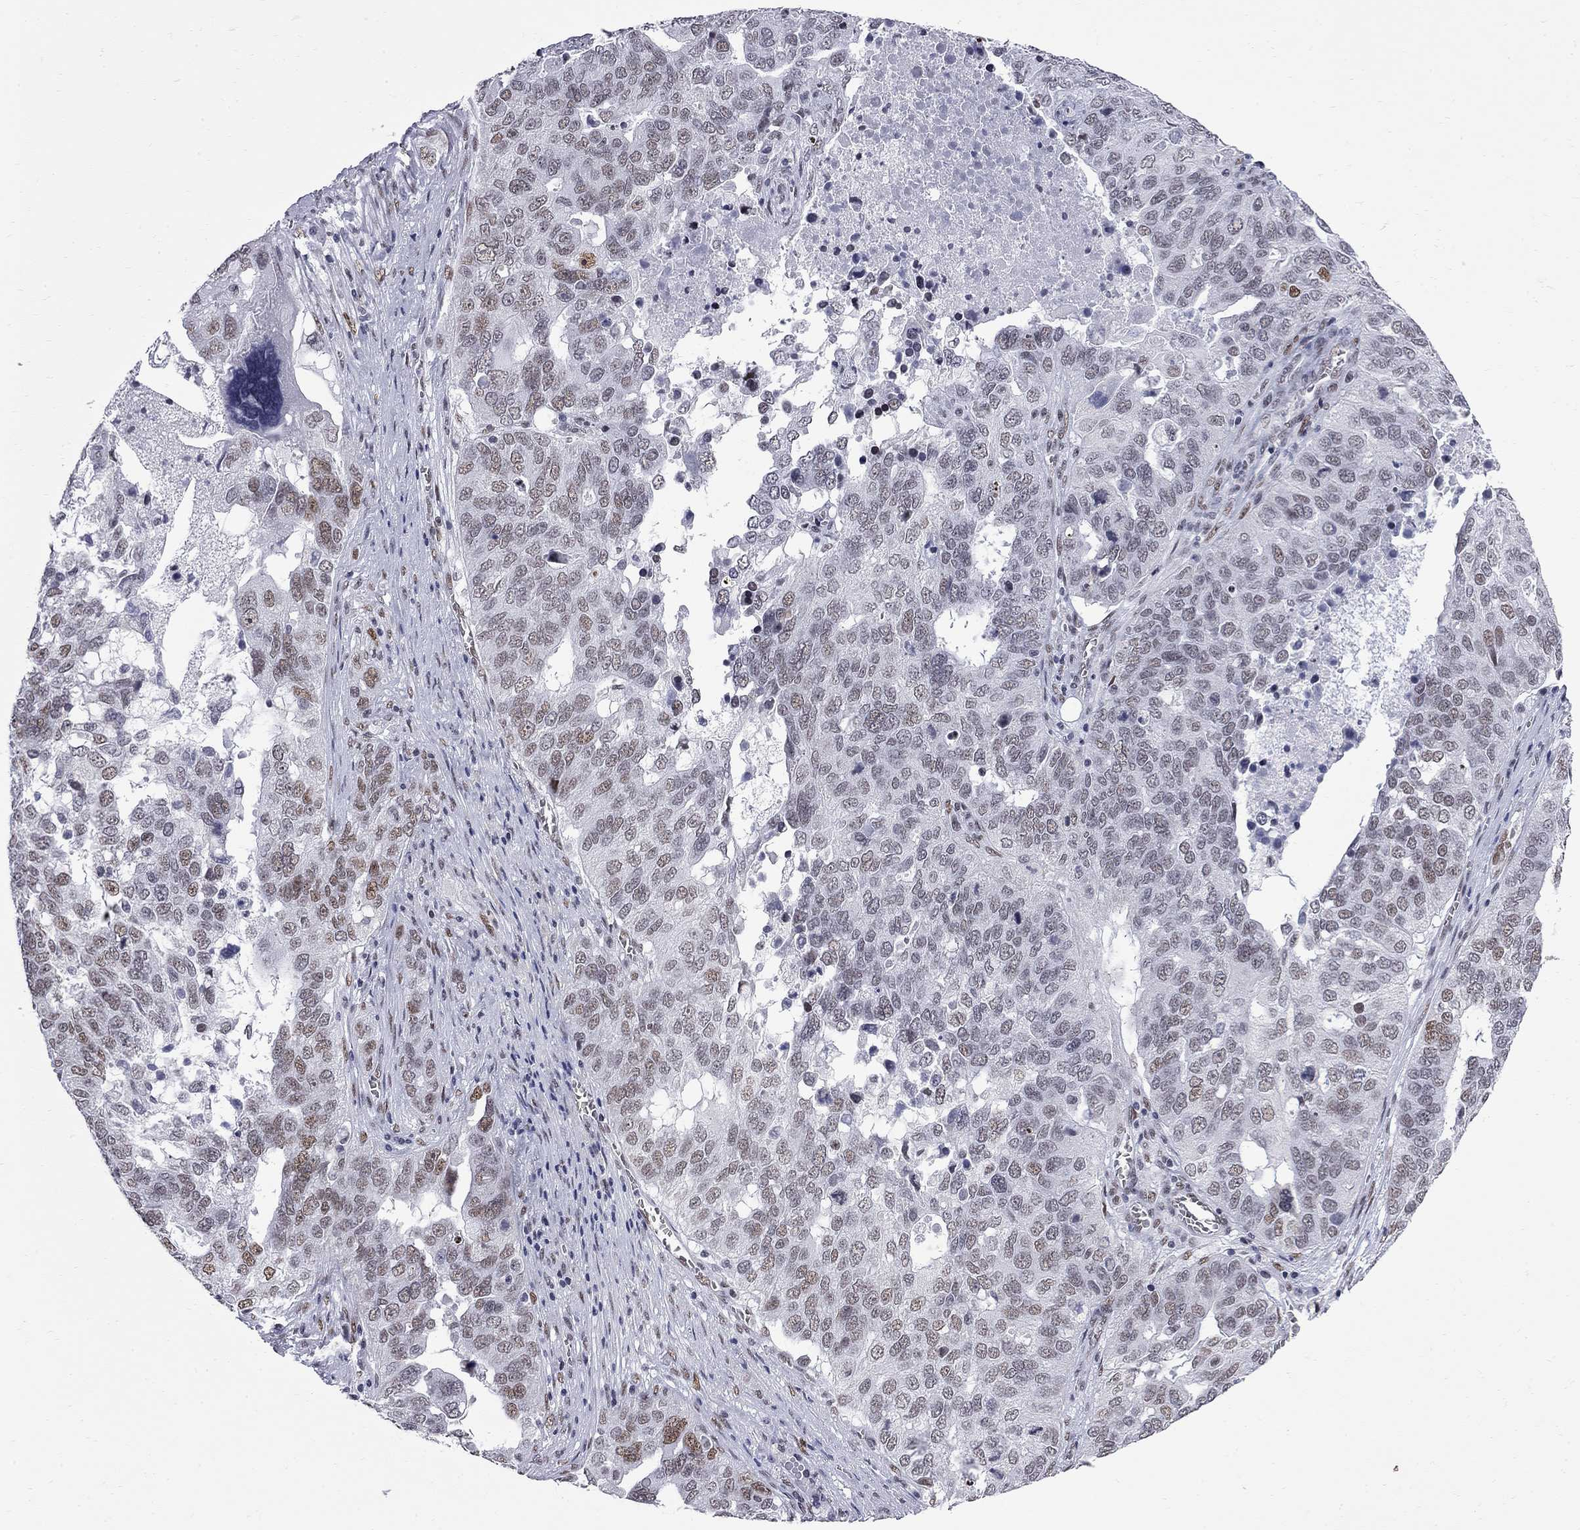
{"staining": {"intensity": "moderate", "quantity": "<25%", "location": "nuclear"}, "tissue": "ovarian cancer", "cell_type": "Tumor cells", "image_type": "cancer", "snomed": [{"axis": "morphology", "description": "Carcinoma, endometroid"}, {"axis": "topography", "description": "Soft tissue"}, {"axis": "topography", "description": "Ovary"}], "caption": "Tumor cells show low levels of moderate nuclear staining in approximately <25% of cells in ovarian cancer (endometroid carcinoma).", "gene": "ZBTB47", "patient": {"sex": "female", "age": 52}}